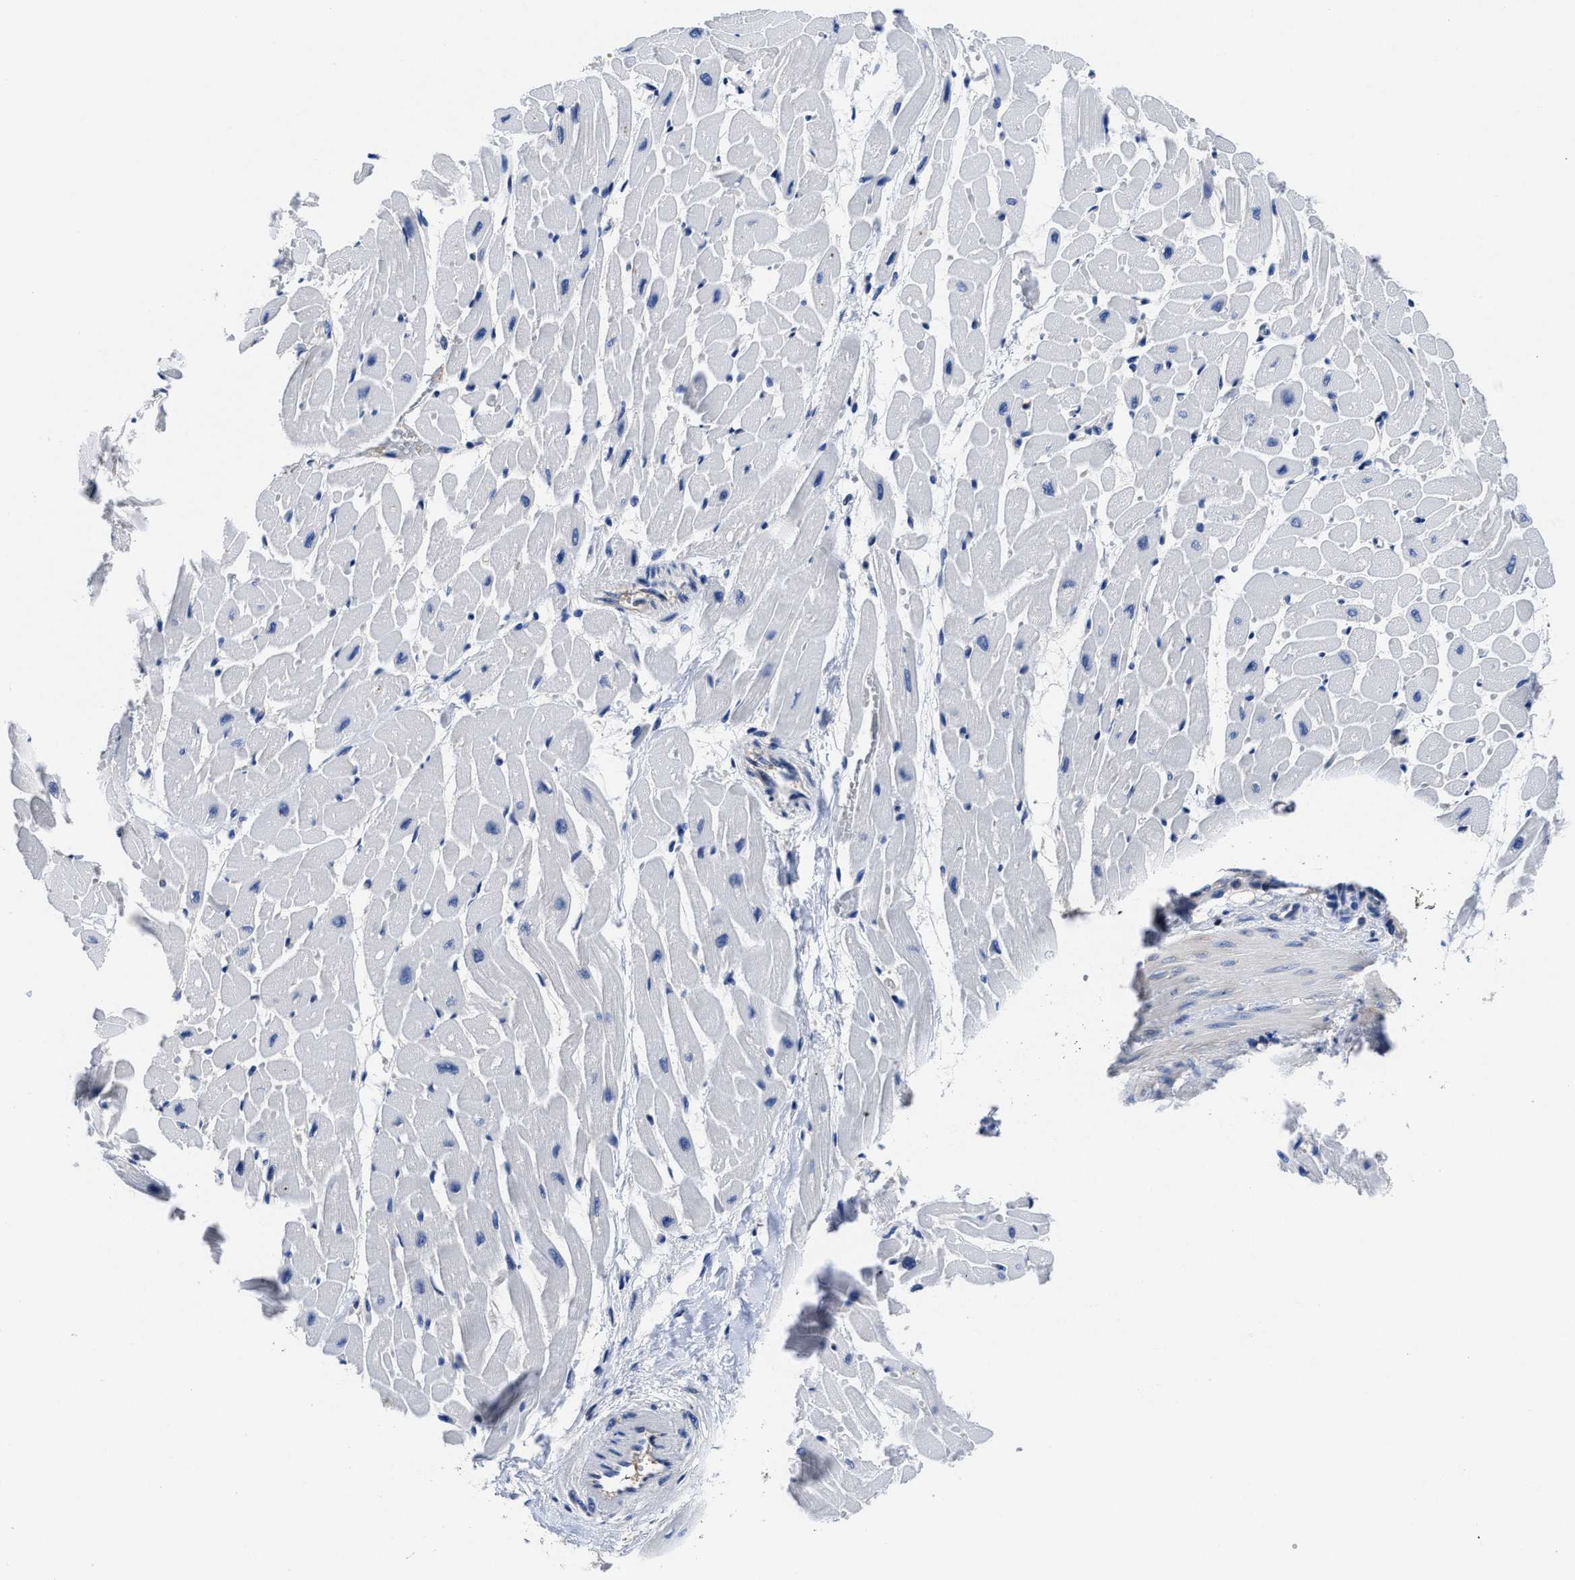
{"staining": {"intensity": "negative", "quantity": "none", "location": "none"}, "tissue": "heart muscle", "cell_type": "Cardiomyocytes", "image_type": "normal", "snomed": [{"axis": "morphology", "description": "Normal tissue, NOS"}, {"axis": "topography", "description": "Heart"}], "caption": "High power microscopy histopathology image of an immunohistochemistry (IHC) micrograph of benign heart muscle, revealing no significant expression in cardiomyocytes.", "gene": "YARS1", "patient": {"sex": "male", "age": 45}}